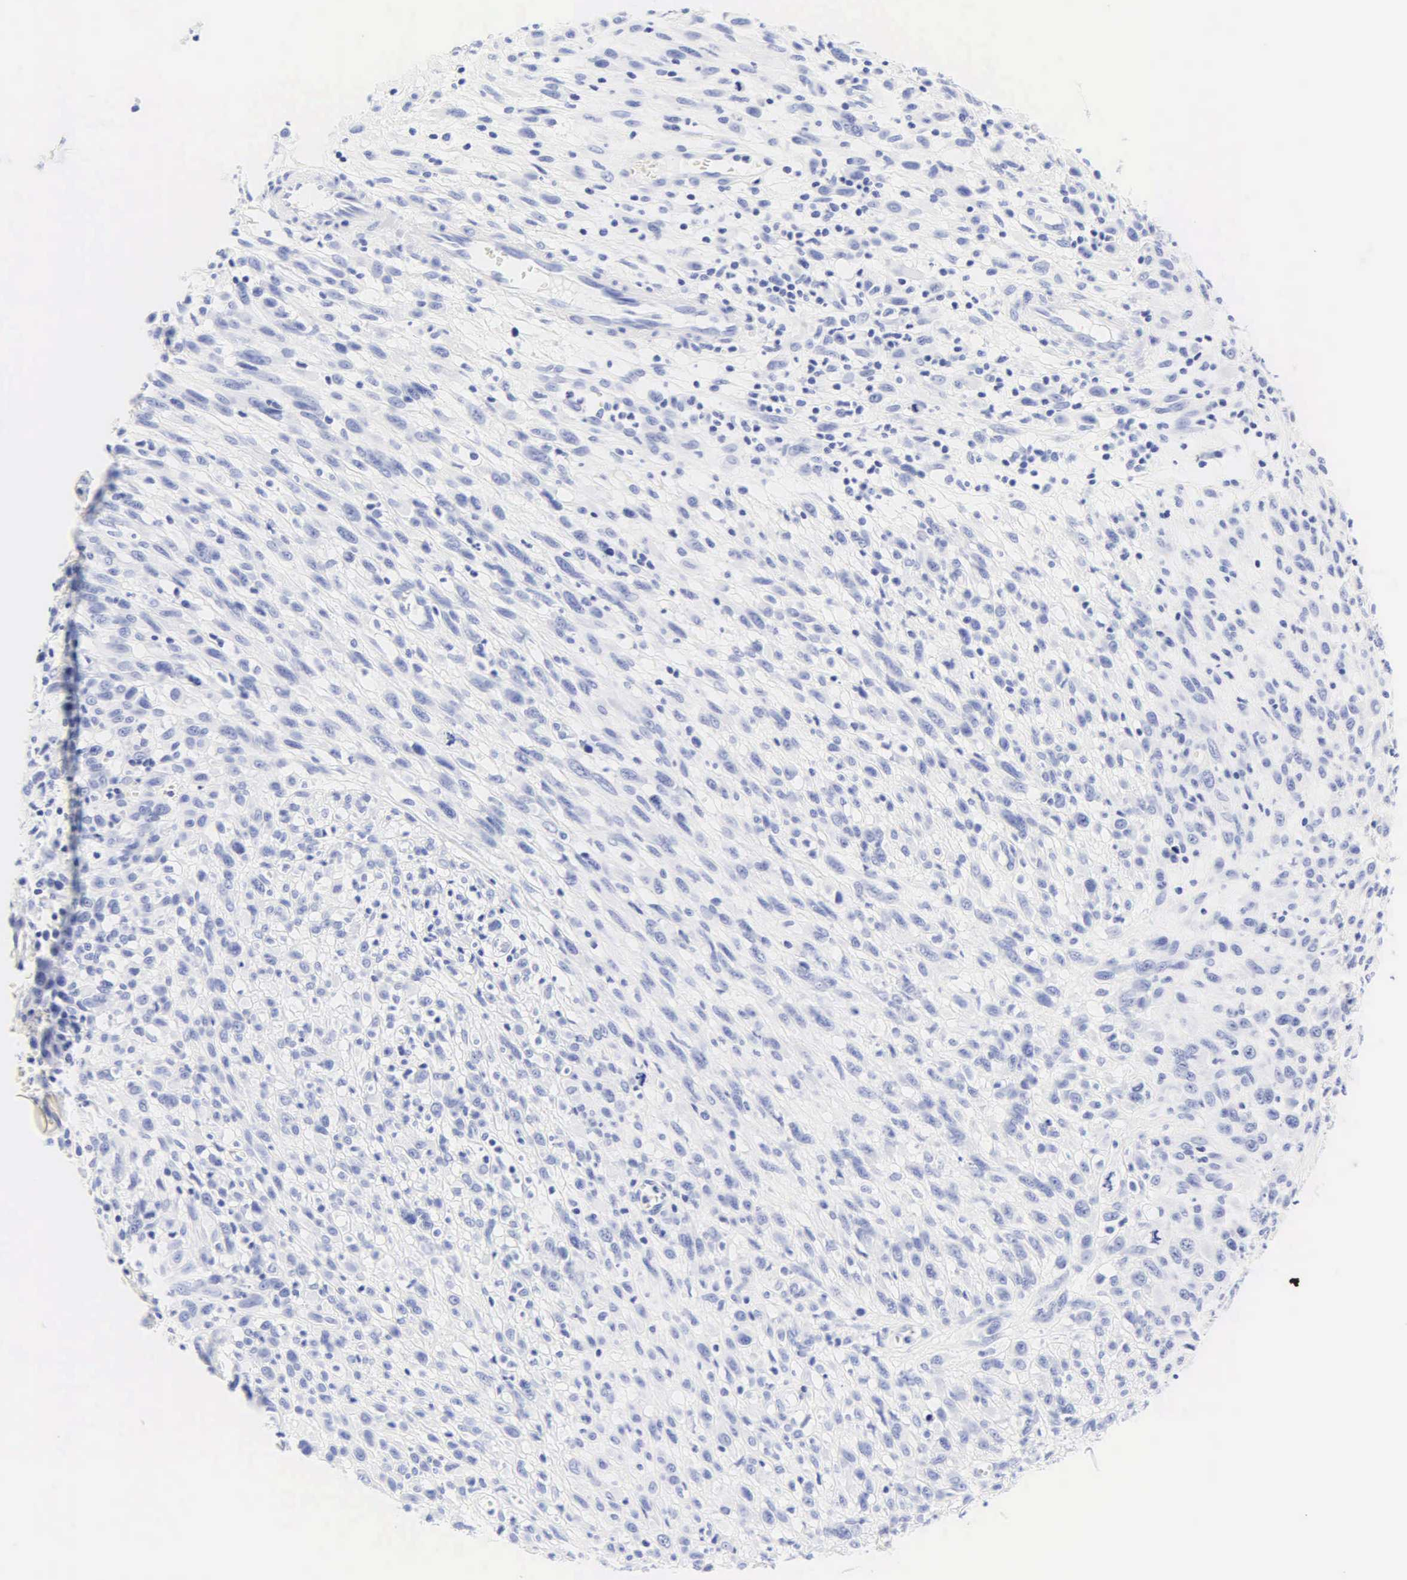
{"staining": {"intensity": "negative", "quantity": "none", "location": "none"}, "tissue": "melanoma", "cell_type": "Tumor cells", "image_type": "cancer", "snomed": [{"axis": "morphology", "description": "Malignant melanoma, NOS"}, {"axis": "topography", "description": "Skin"}], "caption": "Immunohistochemistry micrograph of neoplastic tissue: human malignant melanoma stained with DAB (3,3'-diaminobenzidine) displays no significant protein positivity in tumor cells.", "gene": "KRT20", "patient": {"sex": "male", "age": 51}}